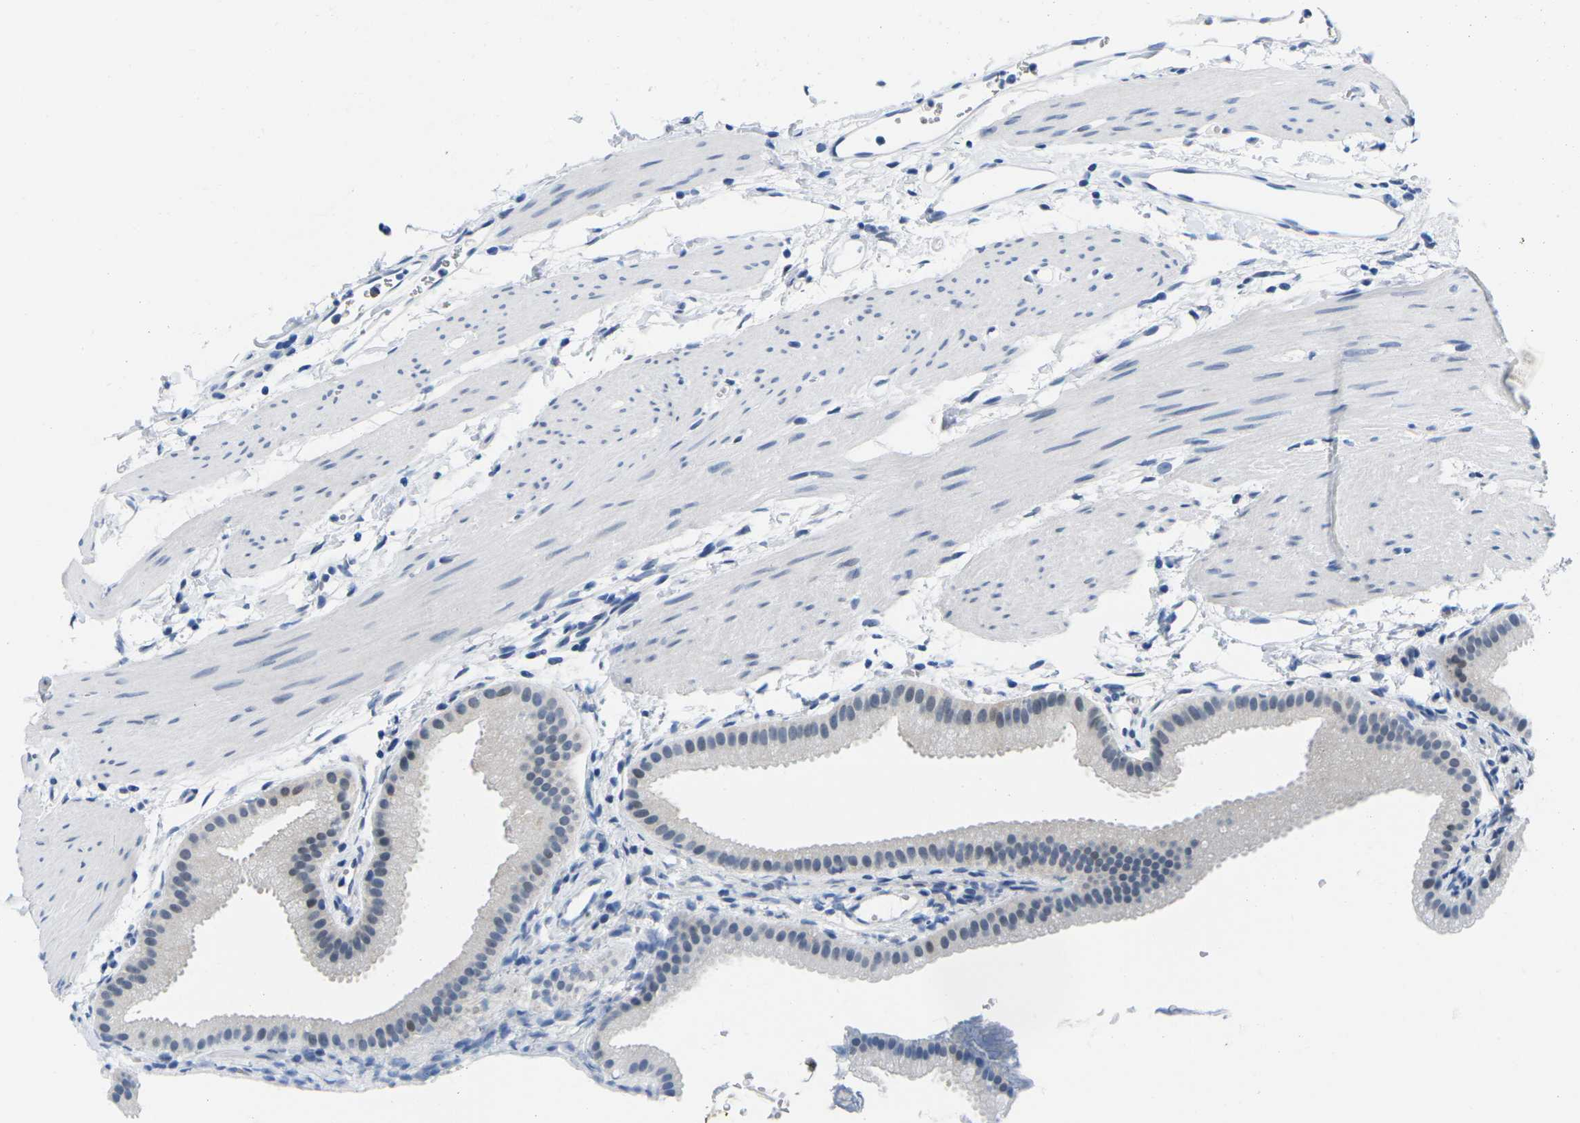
{"staining": {"intensity": "strong", "quantity": "<25%", "location": "nuclear"}, "tissue": "gallbladder", "cell_type": "Glandular cells", "image_type": "normal", "snomed": [{"axis": "morphology", "description": "Normal tissue, NOS"}, {"axis": "topography", "description": "Gallbladder"}], "caption": "Immunohistochemical staining of benign human gallbladder exhibits strong nuclear protein positivity in about <25% of glandular cells.", "gene": "UBA7", "patient": {"sex": "female", "age": 64}}